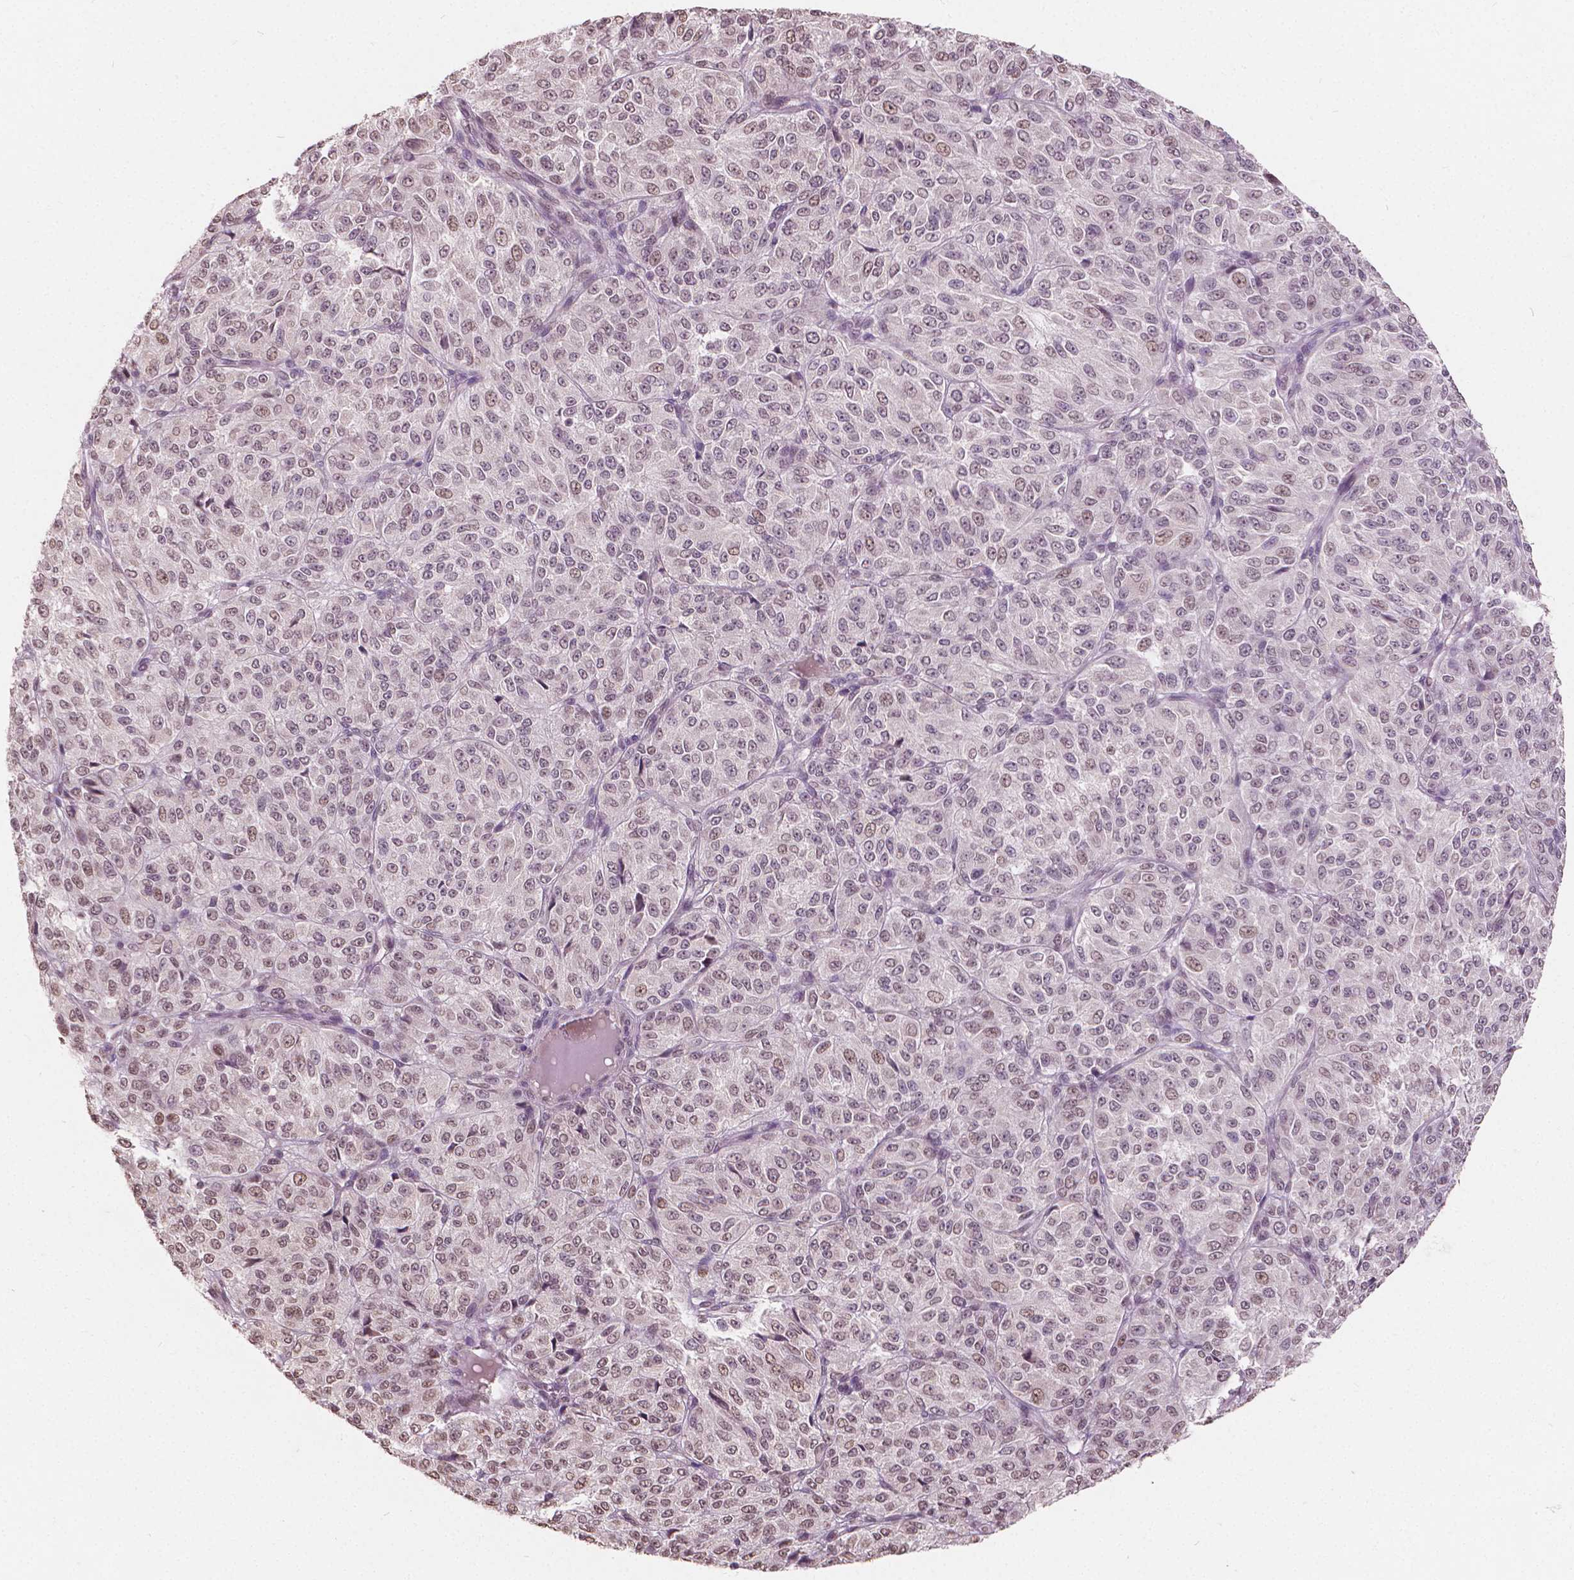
{"staining": {"intensity": "weak", "quantity": ">75%", "location": "nuclear"}, "tissue": "melanoma", "cell_type": "Tumor cells", "image_type": "cancer", "snomed": [{"axis": "morphology", "description": "Malignant melanoma, Metastatic site"}, {"axis": "topography", "description": "Brain"}], "caption": "Weak nuclear expression is present in approximately >75% of tumor cells in malignant melanoma (metastatic site). (Brightfield microscopy of DAB IHC at high magnification).", "gene": "HOXA10", "patient": {"sex": "female", "age": 56}}